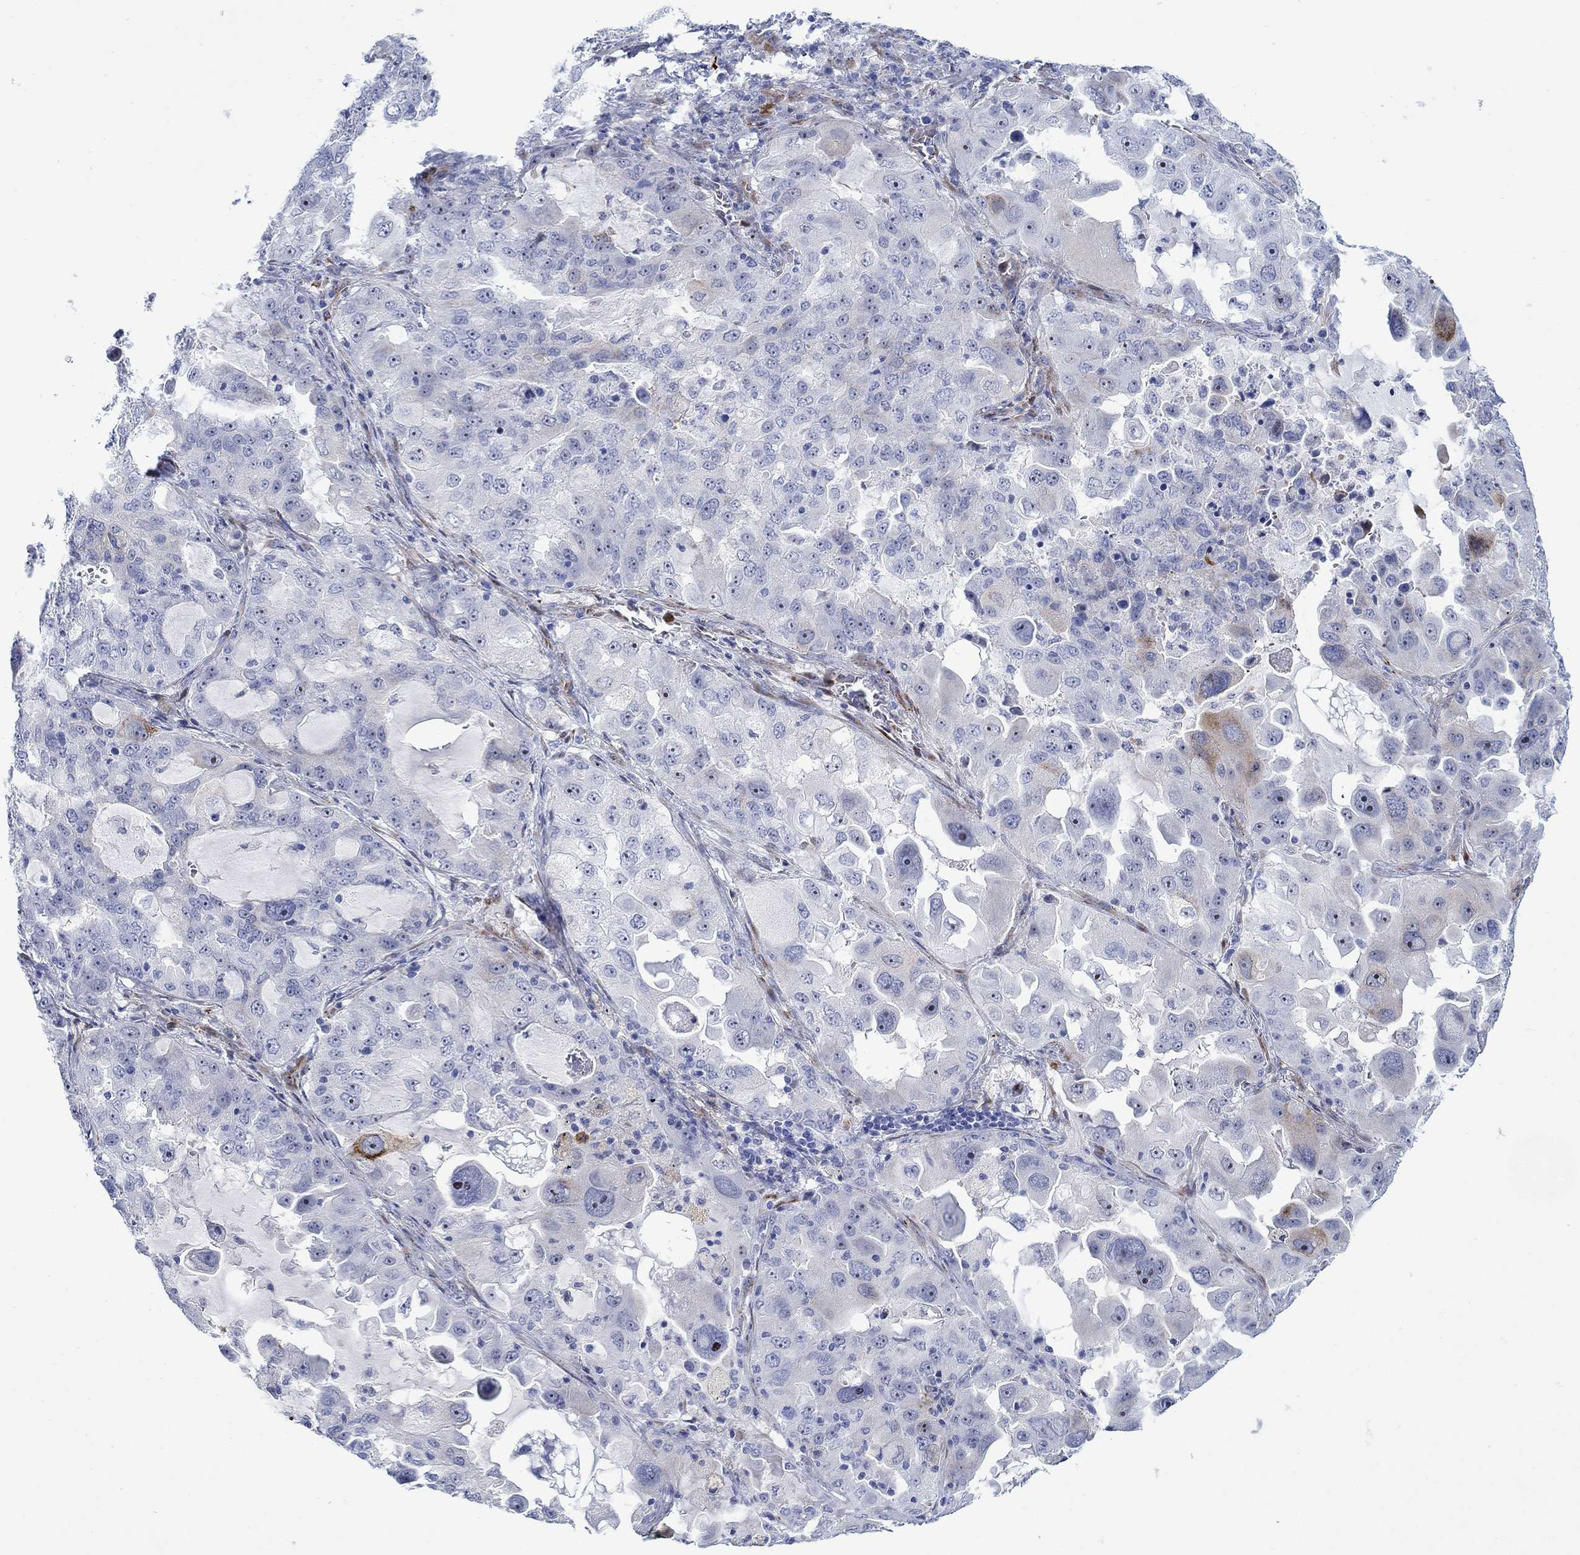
{"staining": {"intensity": "weak", "quantity": "<25%", "location": "cytoplasmic/membranous"}, "tissue": "lung cancer", "cell_type": "Tumor cells", "image_type": "cancer", "snomed": [{"axis": "morphology", "description": "Adenocarcinoma, NOS"}, {"axis": "topography", "description": "Lung"}], "caption": "This is an immunohistochemistry (IHC) micrograph of human lung cancer (adenocarcinoma). There is no positivity in tumor cells.", "gene": "KSR2", "patient": {"sex": "female", "age": 61}}